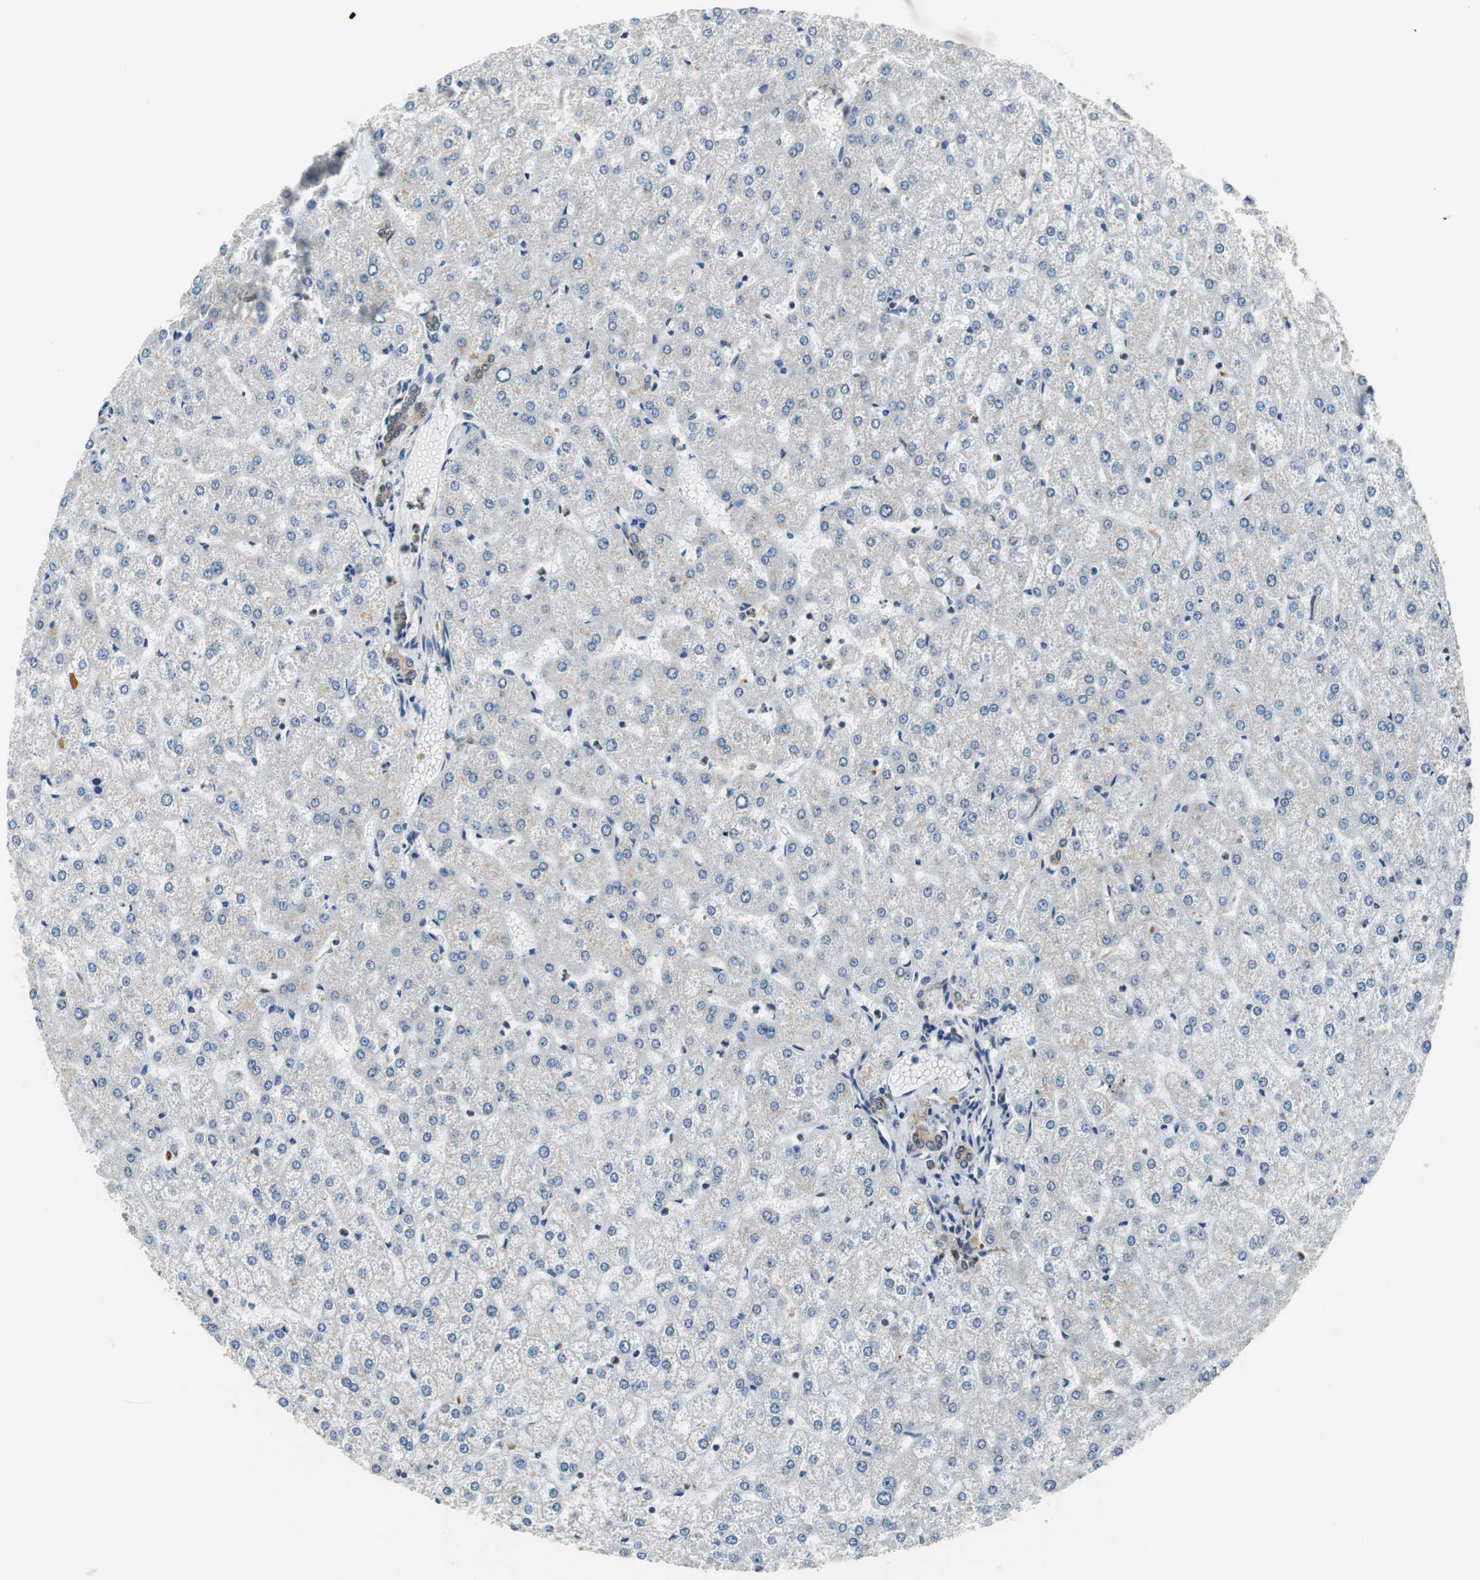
{"staining": {"intensity": "moderate", "quantity": ">75%", "location": "cytoplasmic/membranous"}, "tissue": "liver", "cell_type": "Cholangiocytes", "image_type": "normal", "snomed": [{"axis": "morphology", "description": "Normal tissue, NOS"}, {"axis": "topography", "description": "Liver"}], "caption": "Immunohistochemistry (DAB) staining of unremarkable liver reveals moderate cytoplasmic/membranous protein positivity in approximately >75% of cholangiocytes. (brown staining indicates protein expression, while blue staining denotes nuclei).", "gene": "CNOT3", "patient": {"sex": "female", "age": 32}}